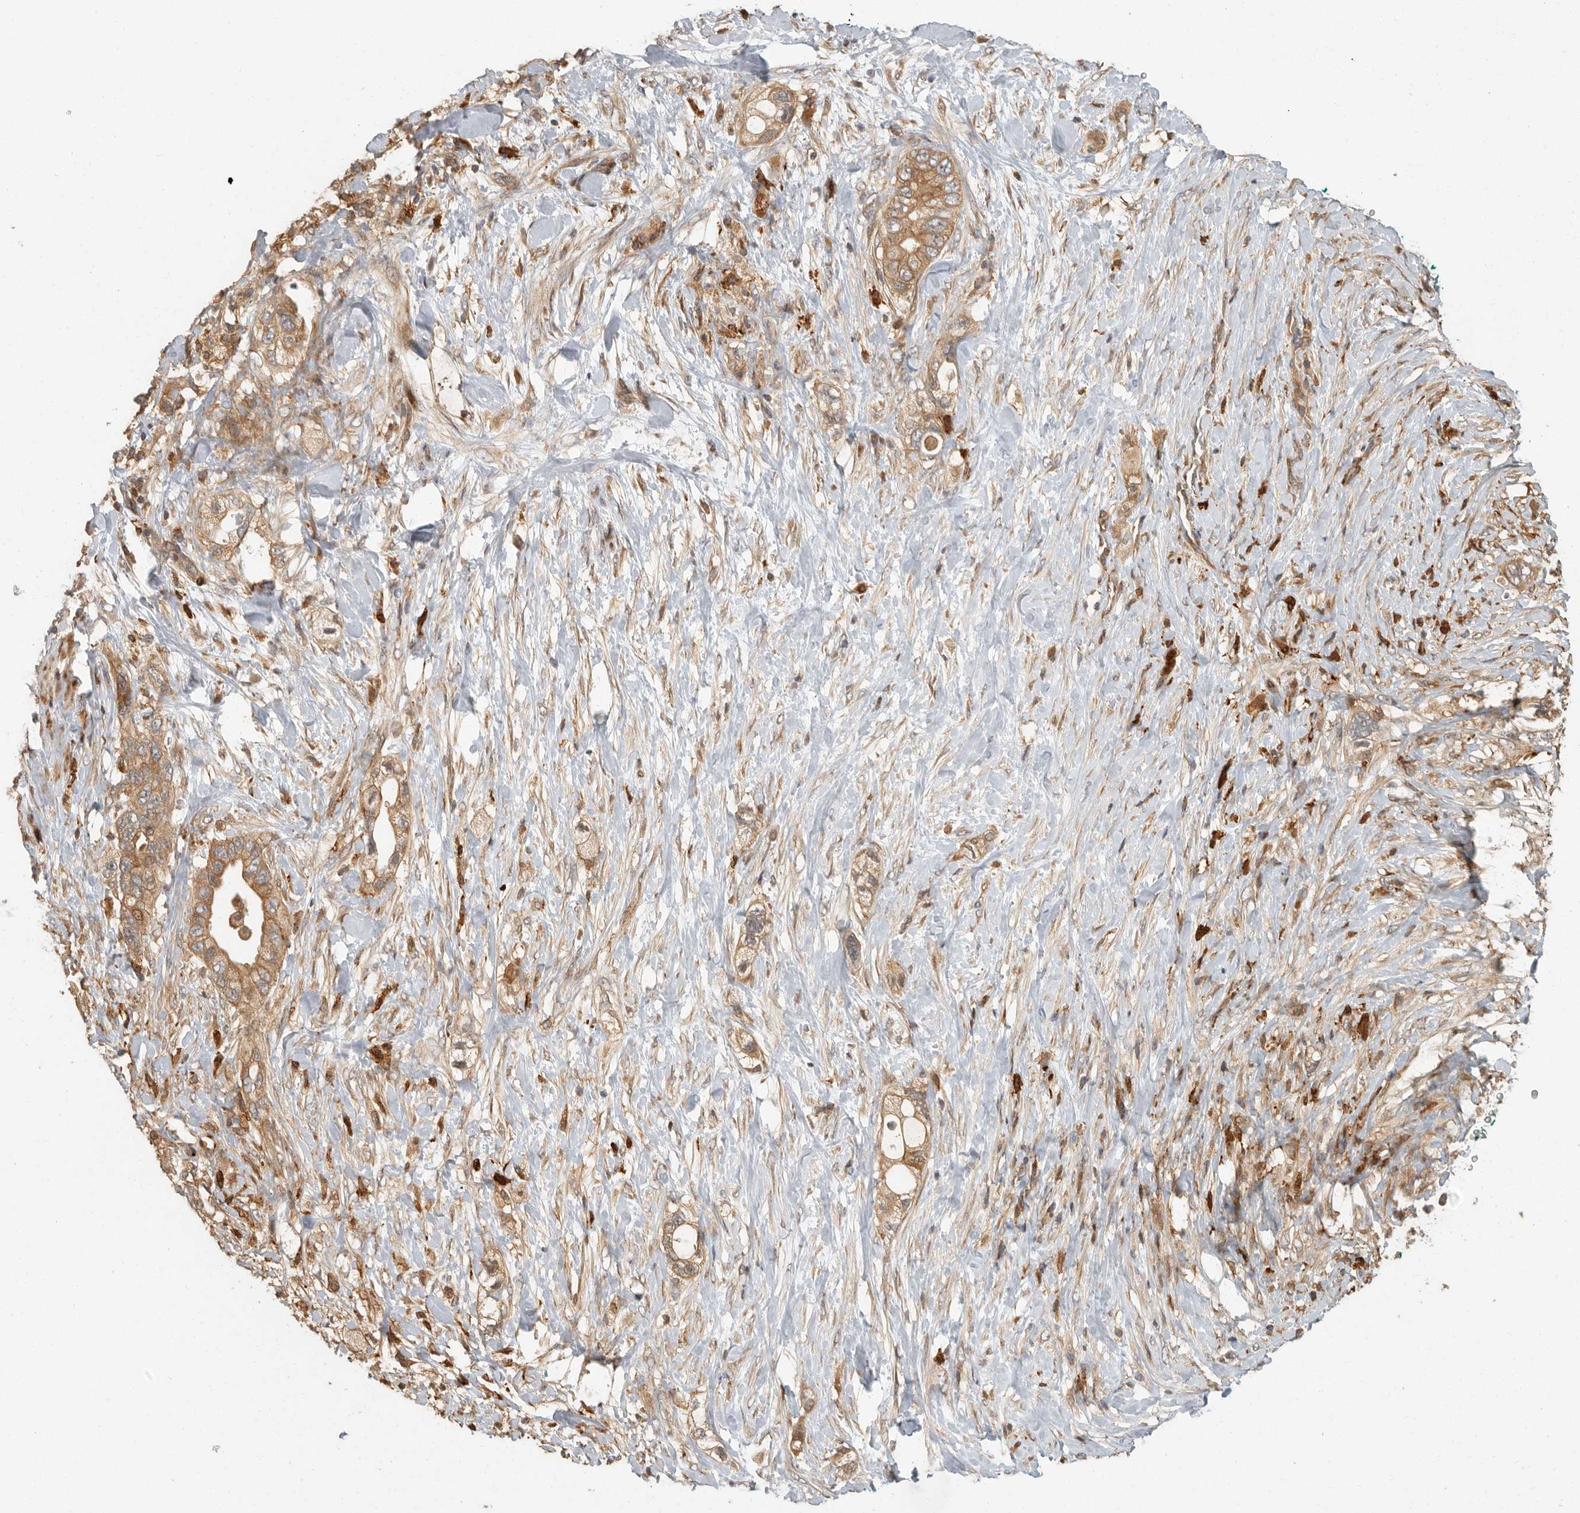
{"staining": {"intensity": "moderate", "quantity": ">75%", "location": "cytoplasmic/membranous"}, "tissue": "pancreatic cancer", "cell_type": "Tumor cells", "image_type": "cancer", "snomed": [{"axis": "morphology", "description": "Adenocarcinoma, NOS"}, {"axis": "topography", "description": "Pancreas"}], "caption": "Immunohistochemistry photomicrograph of neoplastic tissue: adenocarcinoma (pancreatic) stained using IHC displays medium levels of moderate protein expression localized specifically in the cytoplasmic/membranous of tumor cells, appearing as a cytoplasmic/membranous brown color.", "gene": "SWT1", "patient": {"sex": "male", "age": 53}}